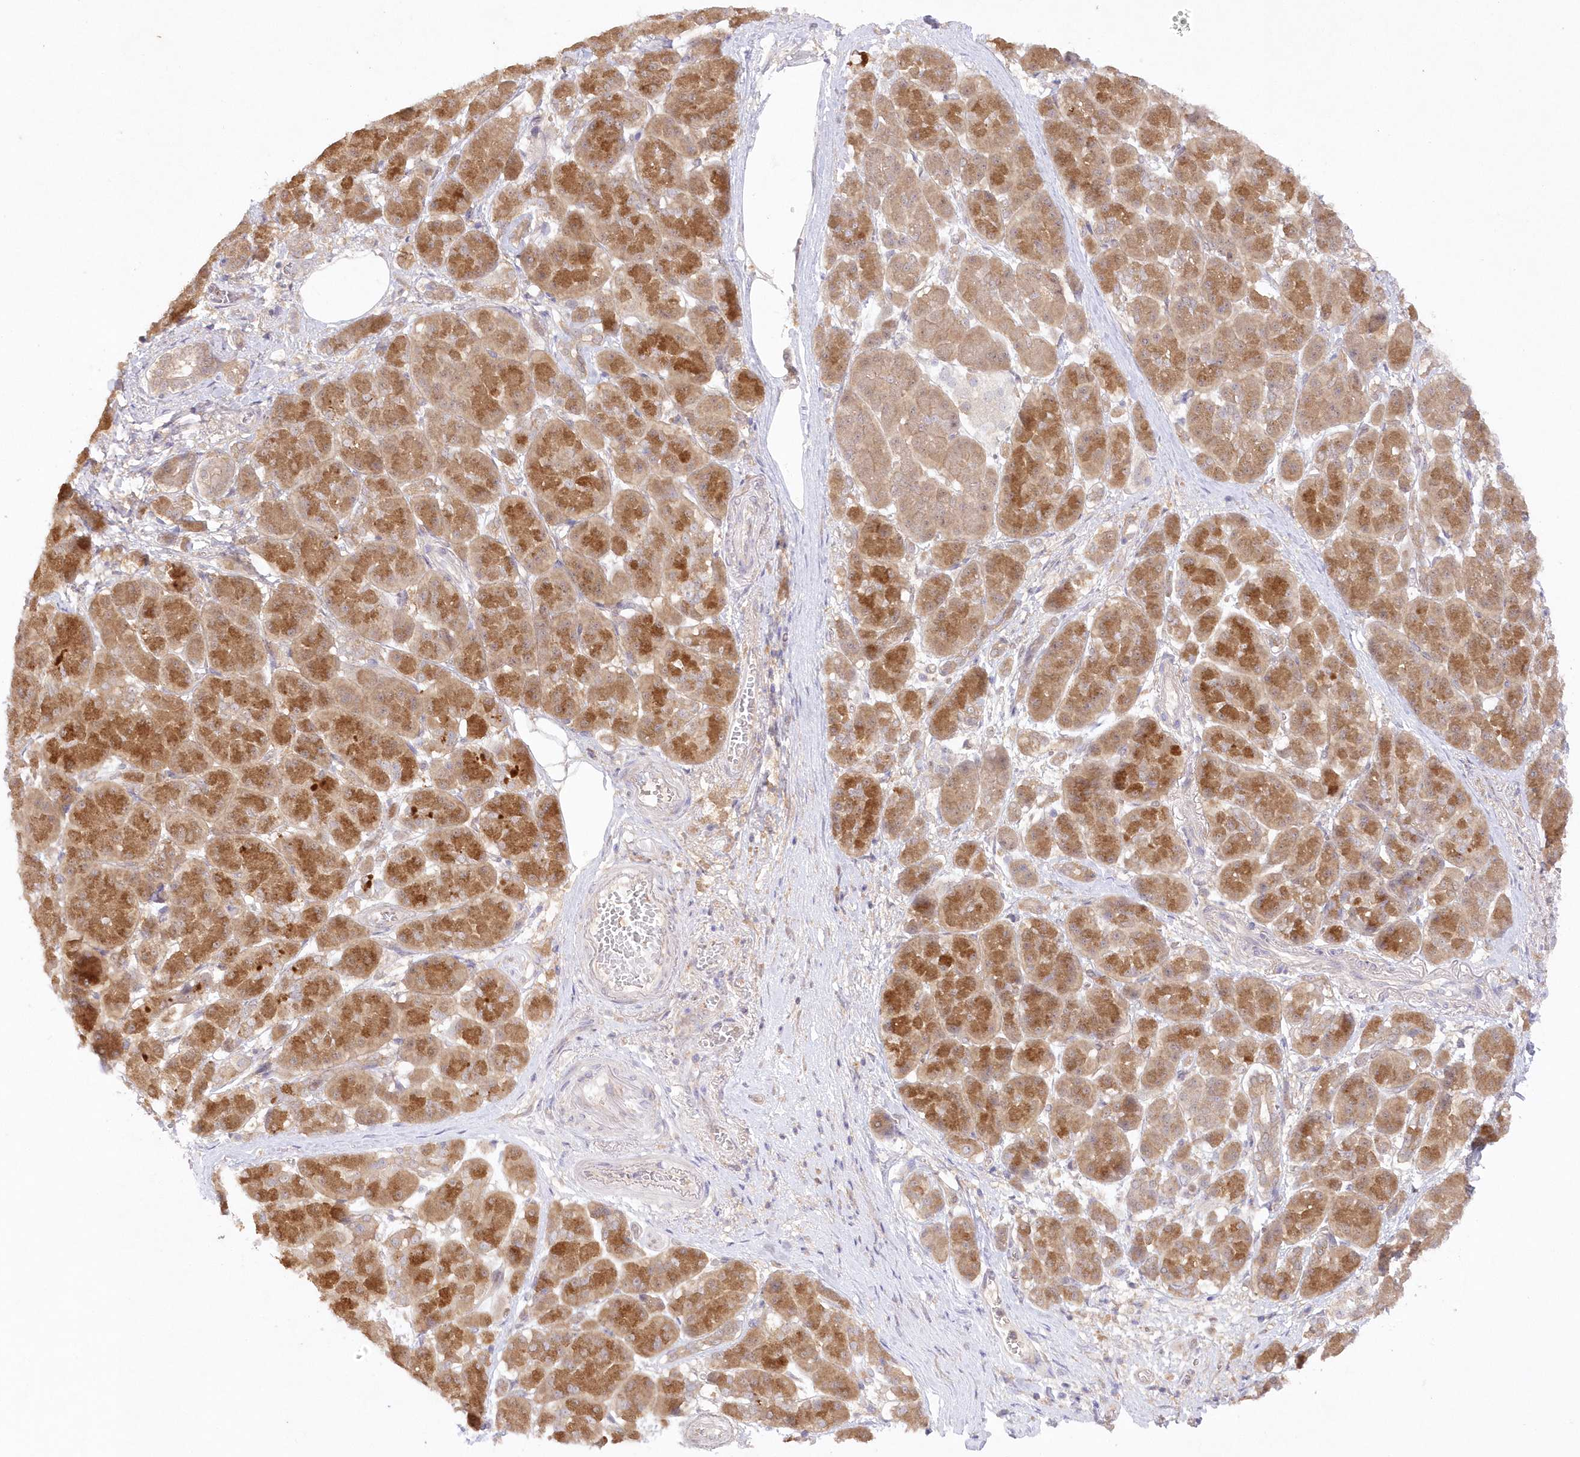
{"staining": {"intensity": "strong", "quantity": ">75%", "location": "cytoplasmic/membranous"}, "tissue": "pancreatic cancer", "cell_type": "Tumor cells", "image_type": "cancer", "snomed": [{"axis": "morphology", "description": "Normal tissue, NOS"}, {"axis": "morphology", "description": "Adenocarcinoma, NOS"}, {"axis": "topography", "description": "Pancreas"}], "caption": "Adenocarcinoma (pancreatic) stained with immunohistochemistry (IHC) shows strong cytoplasmic/membranous staining in approximately >75% of tumor cells. (IHC, brightfield microscopy, high magnification).", "gene": "RNPEP", "patient": {"sex": "female", "age": 68}}